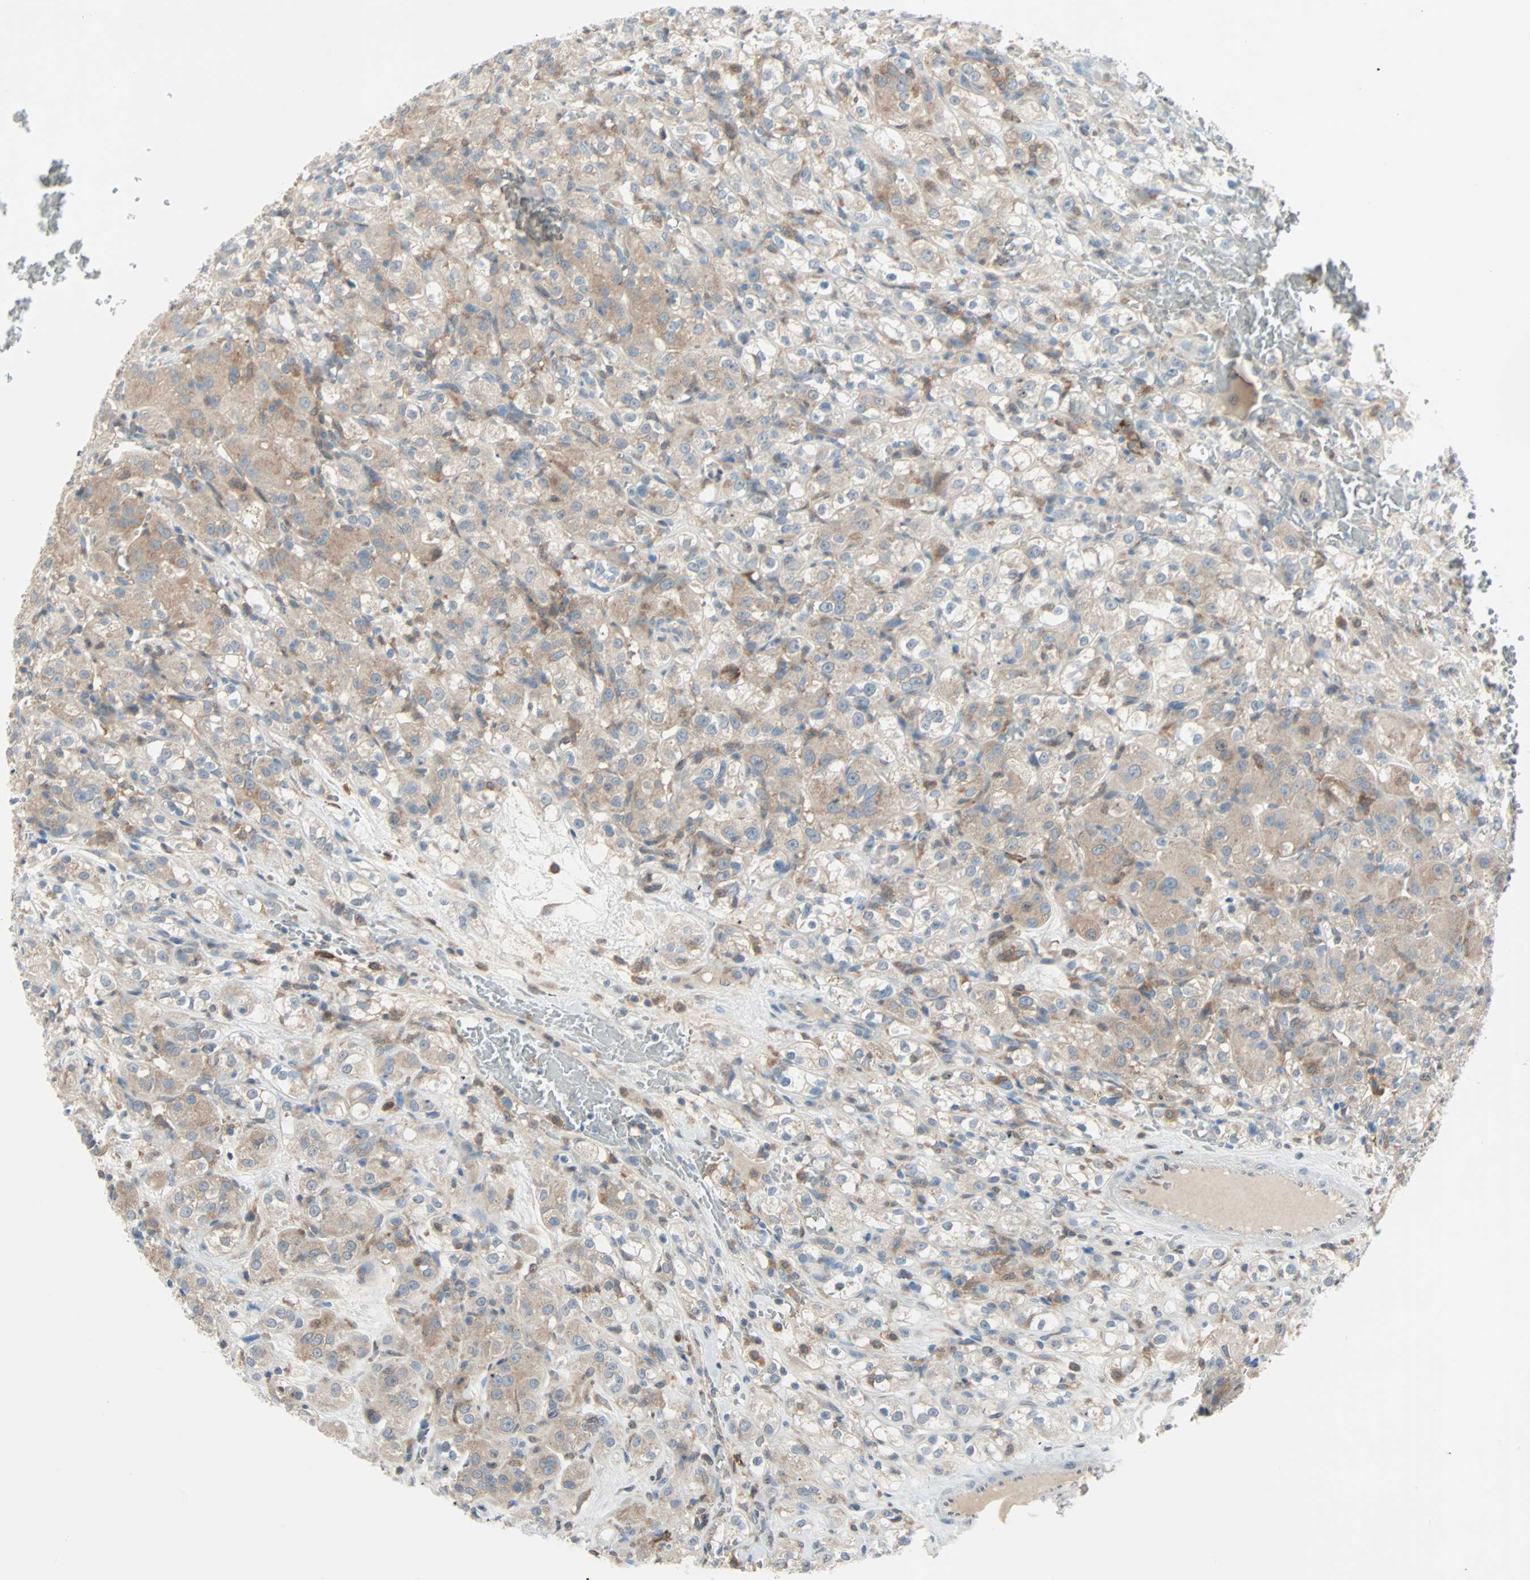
{"staining": {"intensity": "moderate", "quantity": ">75%", "location": "cytoplasmic/membranous"}, "tissue": "renal cancer", "cell_type": "Tumor cells", "image_type": "cancer", "snomed": [{"axis": "morphology", "description": "Normal tissue, NOS"}, {"axis": "morphology", "description": "Adenocarcinoma, NOS"}, {"axis": "topography", "description": "Kidney"}], "caption": "Immunohistochemical staining of adenocarcinoma (renal) exhibits medium levels of moderate cytoplasmic/membranous positivity in about >75% of tumor cells. The staining was performed using DAB (3,3'-diaminobenzidine) to visualize the protein expression in brown, while the nuclei were stained in blue with hematoxylin (Magnification: 20x).", "gene": "SMIM8", "patient": {"sex": "male", "age": 61}}